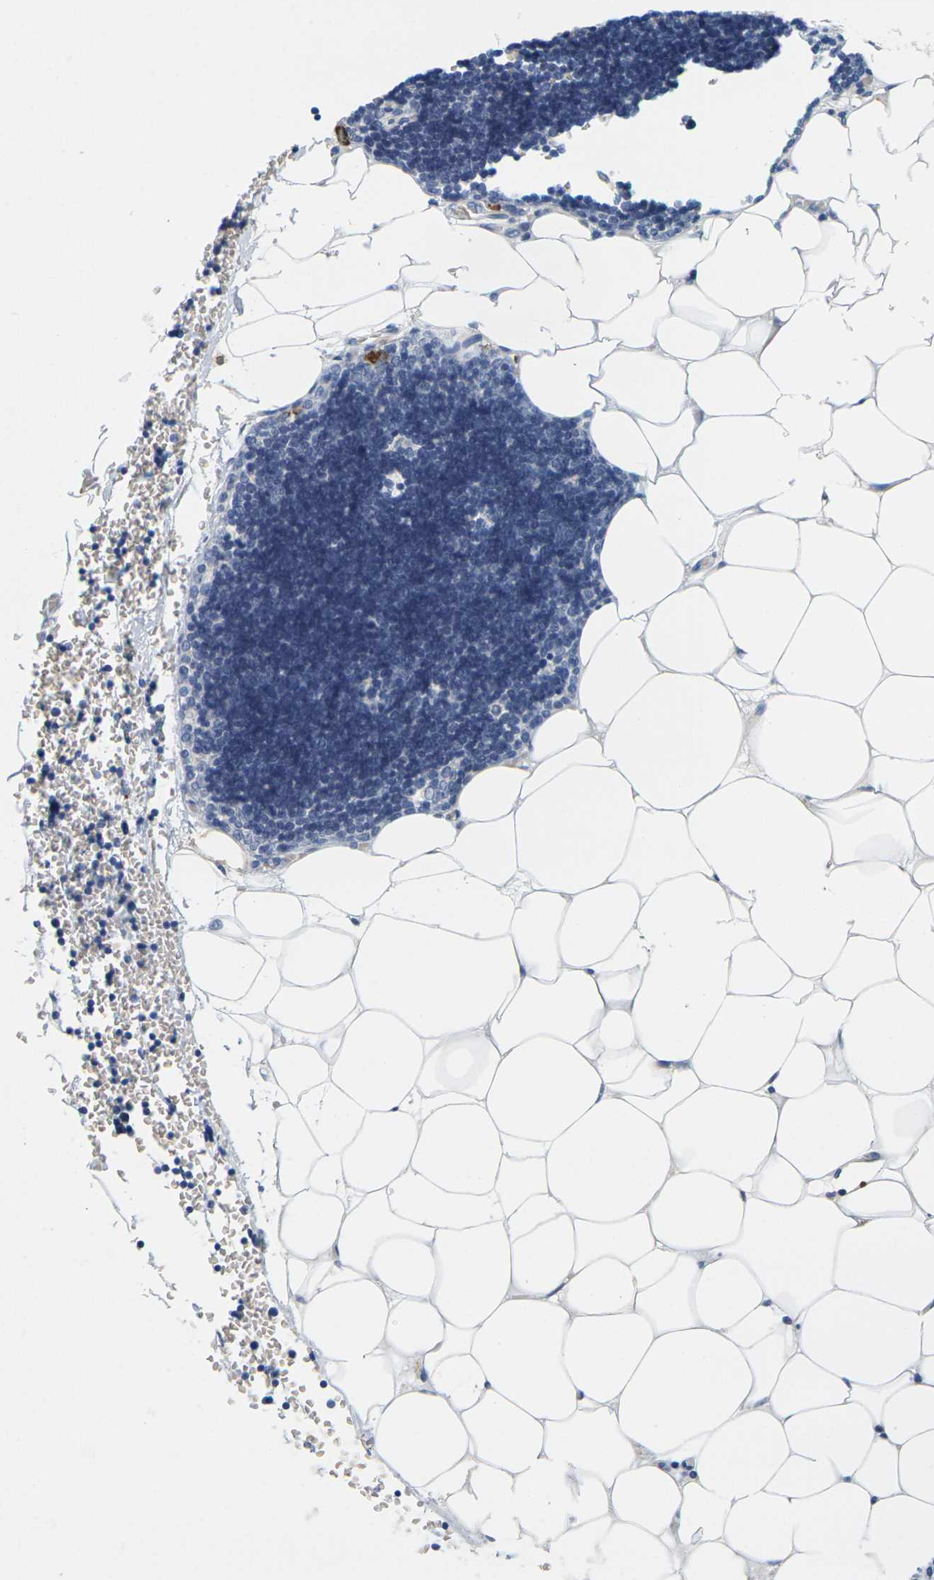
{"staining": {"intensity": "negative", "quantity": "none", "location": "none"}, "tissue": "lymph node", "cell_type": "Germinal center cells", "image_type": "normal", "snomed": [{"axis": "morphology", "description": "Normal tissue, NOS"}, {"axis": "topography", "description": "Lymph node"}], "caption": "IHC histopathology image of normal lymph node stained for a protein (brown), which displays no expression in germinal center cells. (Brightfield microscopy of DAB (3,3'-diaminobenzidine) immunohistochemistry at high magnification).", "gene": "KLK5", "patient": {"sex": "male", "age": 33}}